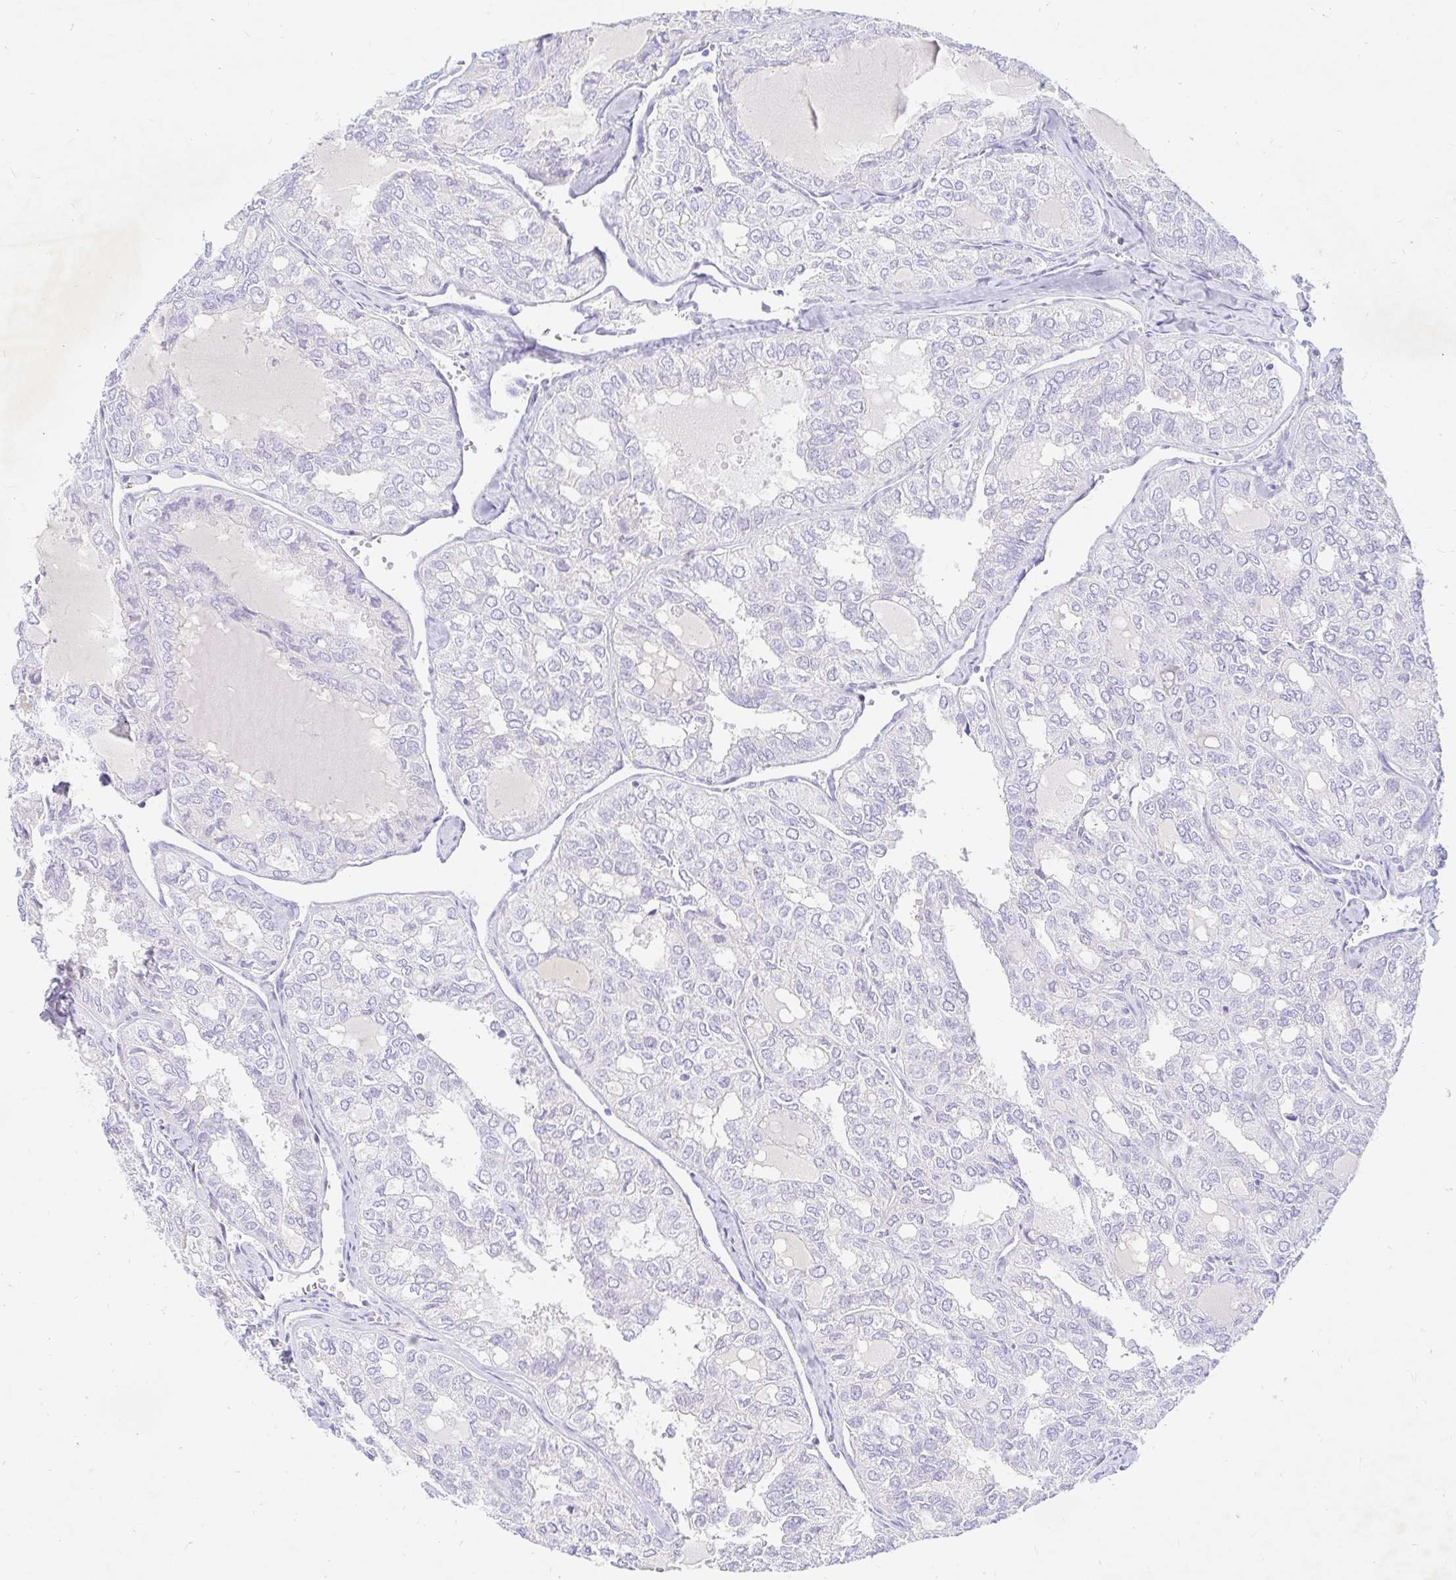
{"staining": {"intensity": "negative", "quantity": "none", "location": "none"}, "tissue": "thyroid cancer", "cell_type": "Tumor cells", "image_type": "cancer", "snomed": [{"axis": "morphology", "description": "Follicular adenoma carcinoma, NOS"}, {"axis": "topography", "description": "Thyroid gland"}], "caption": "Photomicrograph shows no protein positivity in tumor cells of follicular adenoma carcinoma (thyroid) tissue.", "gene": "NR2E1", "patient": {"sex": "male", "age": 75}}